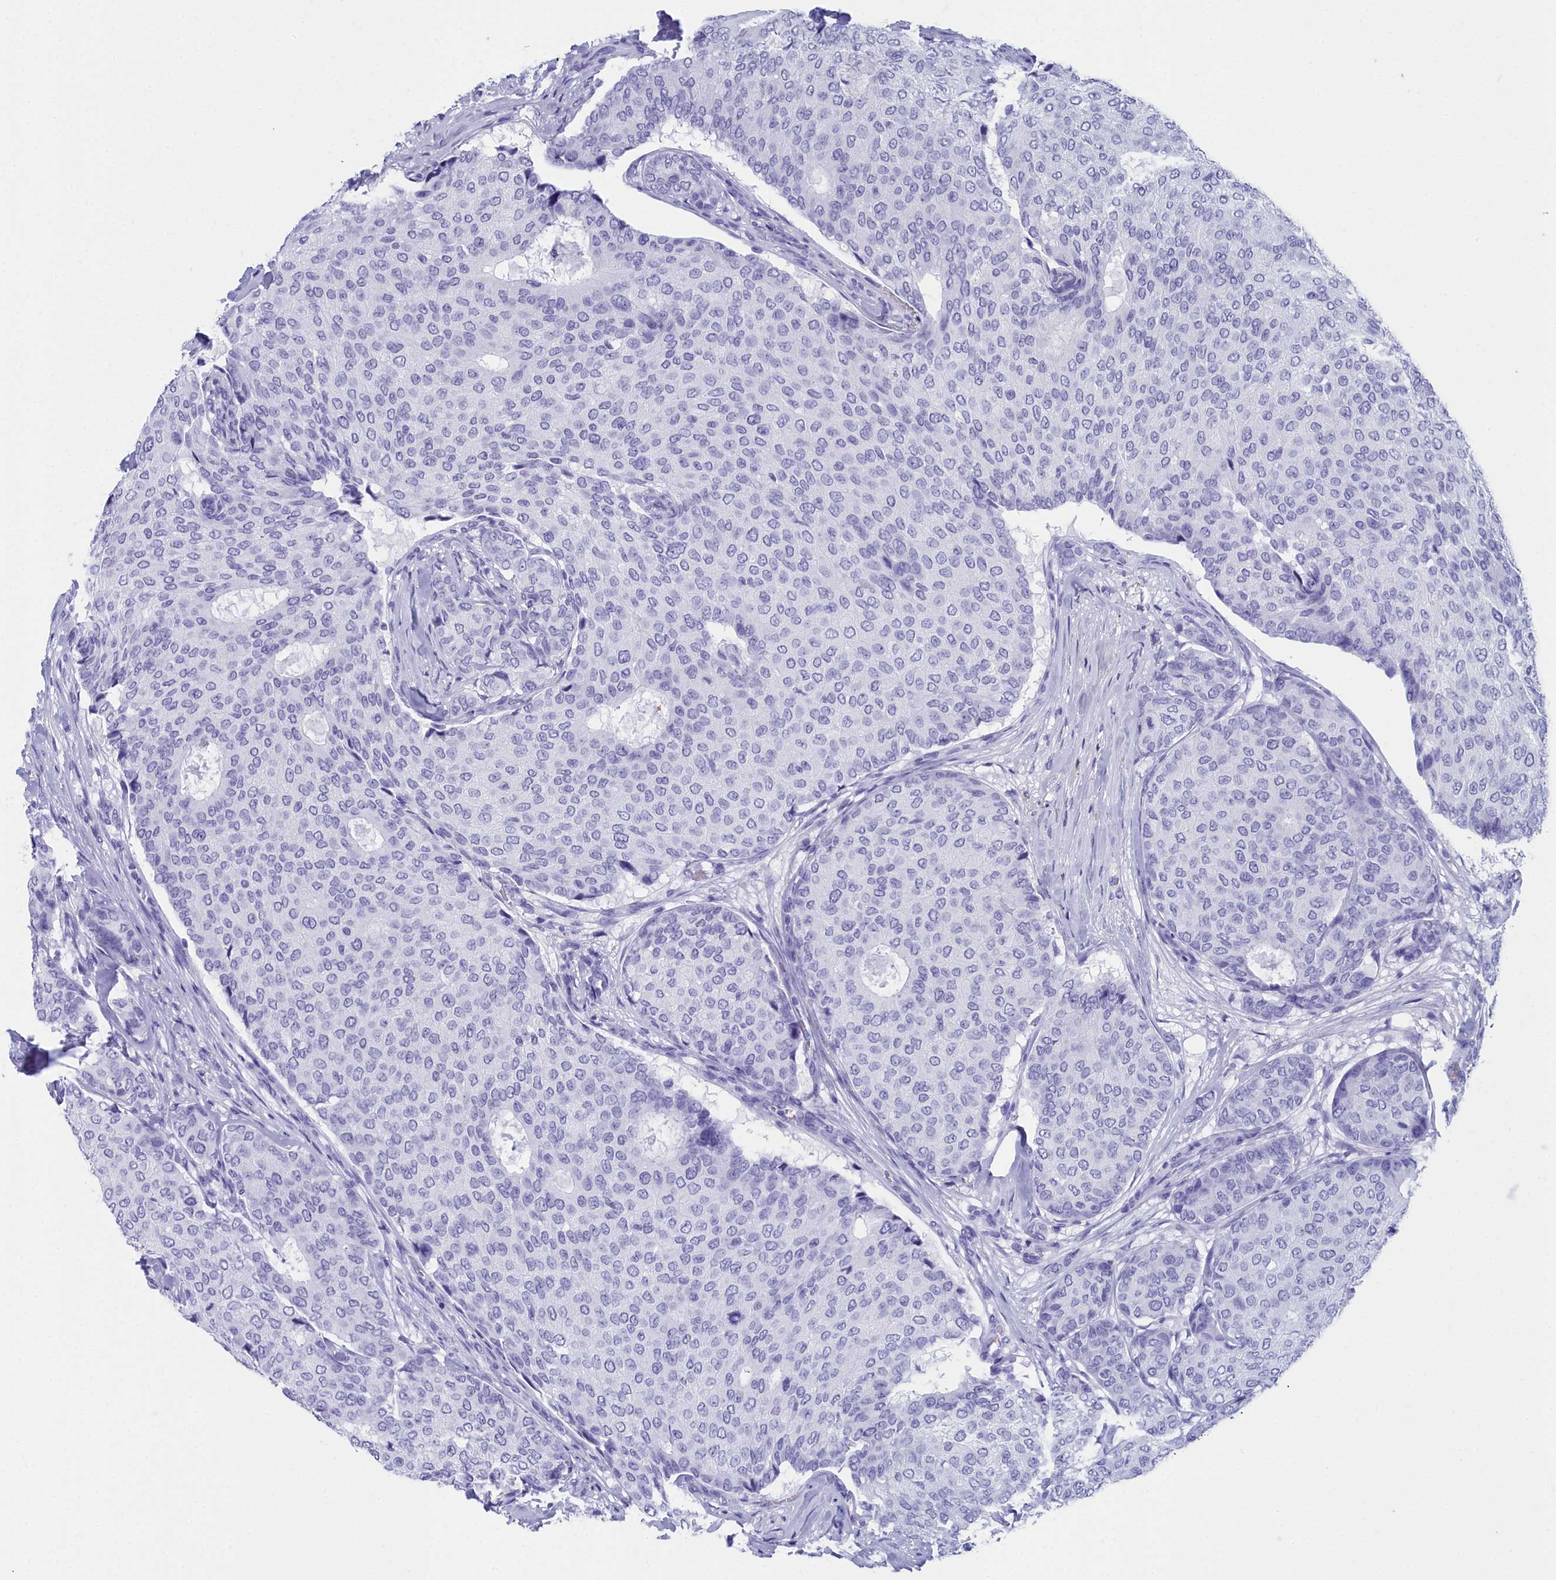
{"staining": {"intensity": "negative", "quantity": "none", "location": "none"}, "tissue": "breast cancer", "cell_type": "Tumor cells", "image_type": "cancer", "snomed": [{"axis": "morphology", "description": "Duct carcinoma"}, {"axis": "topography", "description": "Breast"}], "caption": "Immunohistochemistry histopathology image of human breast cancer stained for a protein (brown), which demonstrates no expression in tumor cells.", "gene": "CCDC97", "patient": {"sex": "female", "age": 75}}